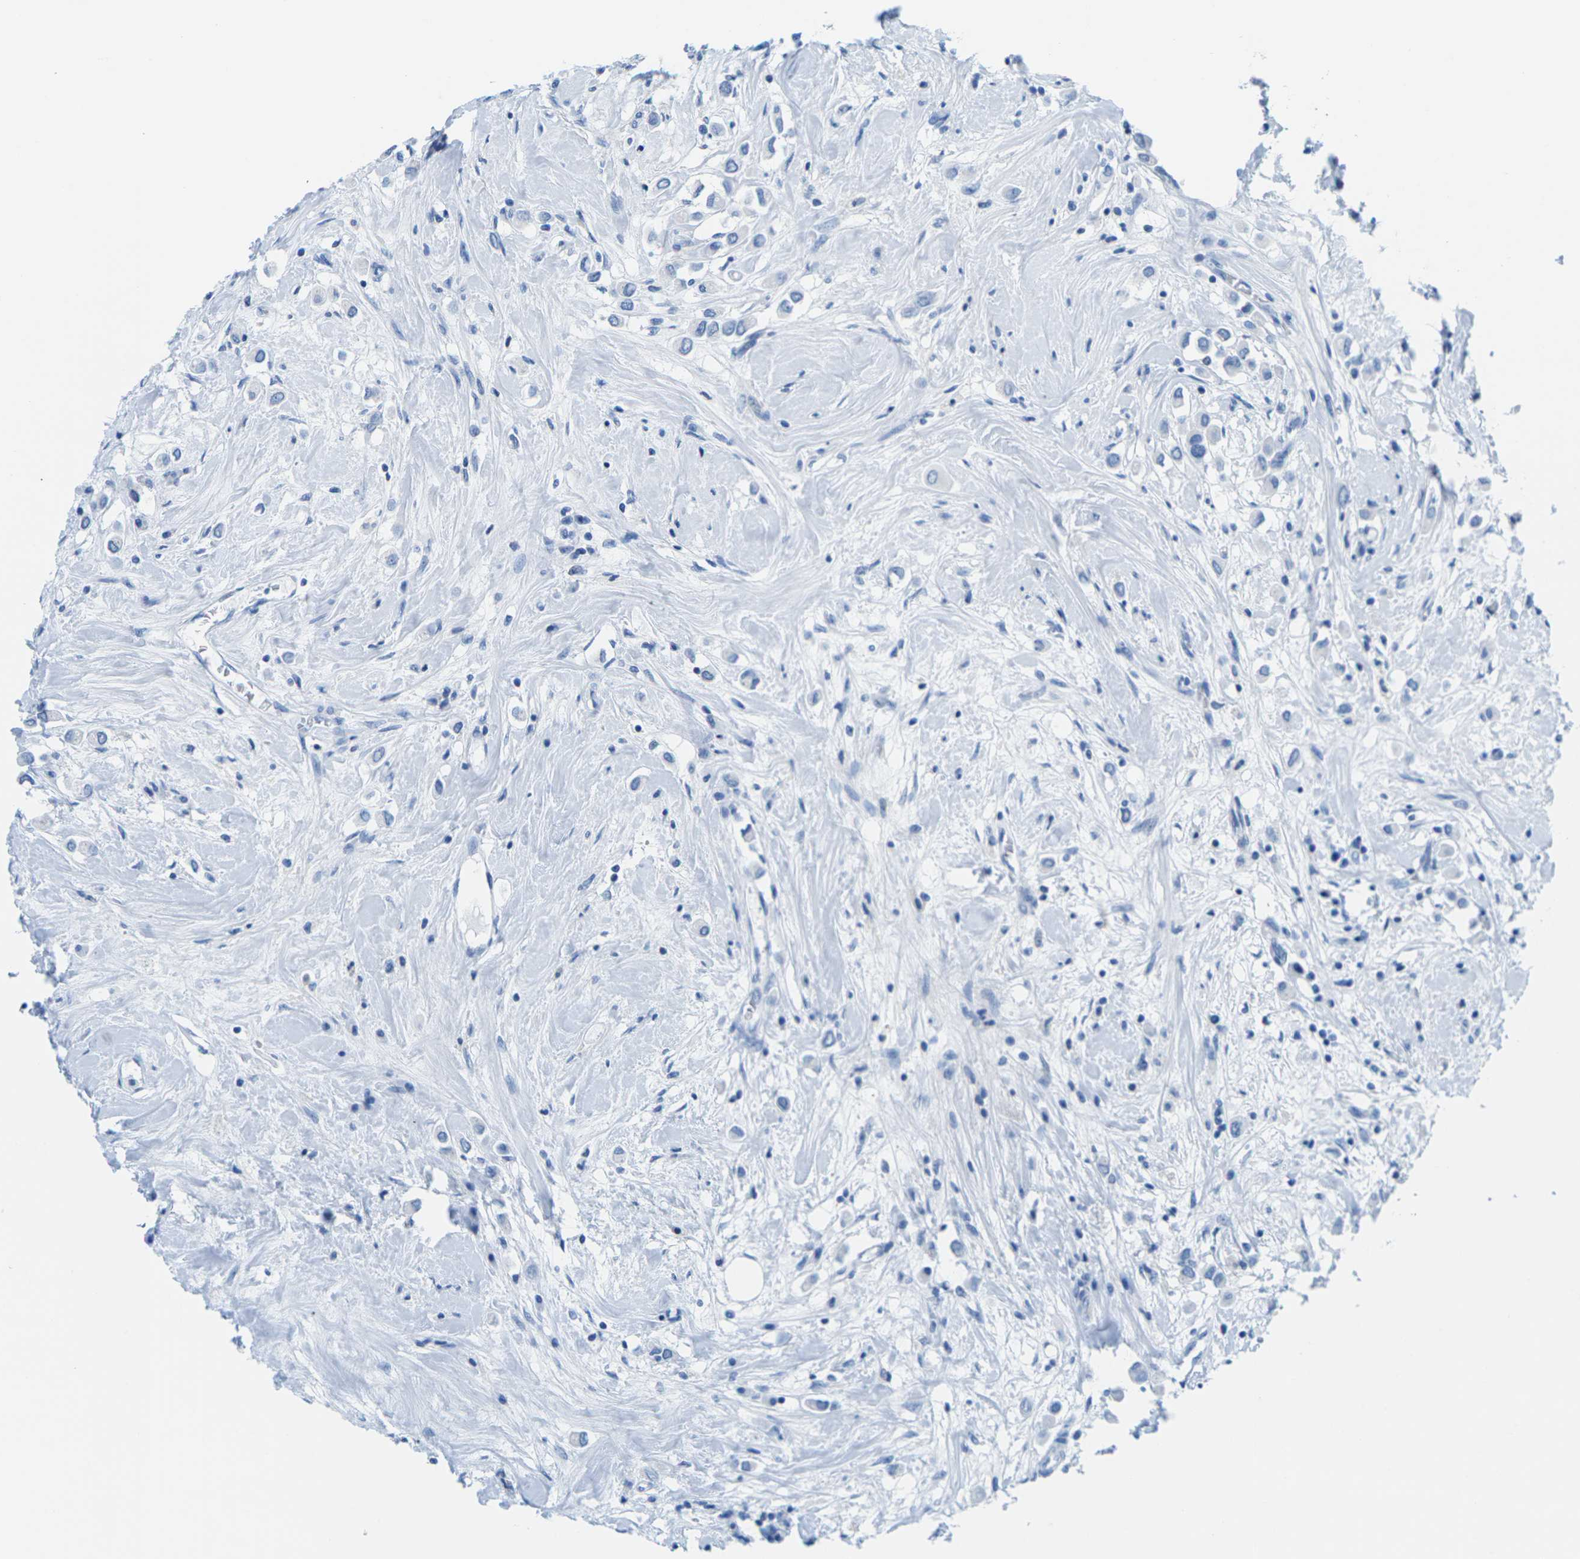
{"staining": {"intensity": "negative", "quantity": "none", "location": "none"}, "tissue": "breast cancer", "cell_type": "Tumor cells", "image_type": "cancer", "snomed": [{"axis": "morphology", "description": "Duct carcinoma"}, {"axis": "topography", "description": "Breast"}], "caption": "Immunohistochemistry photomicrograph of infiltrating ductal carcinoma (breast) stained for a protein (brown), which reveals no staining in tumor cells.", "gene": "SLC12A1", "patient": {"sex": "female", "age": 61}}